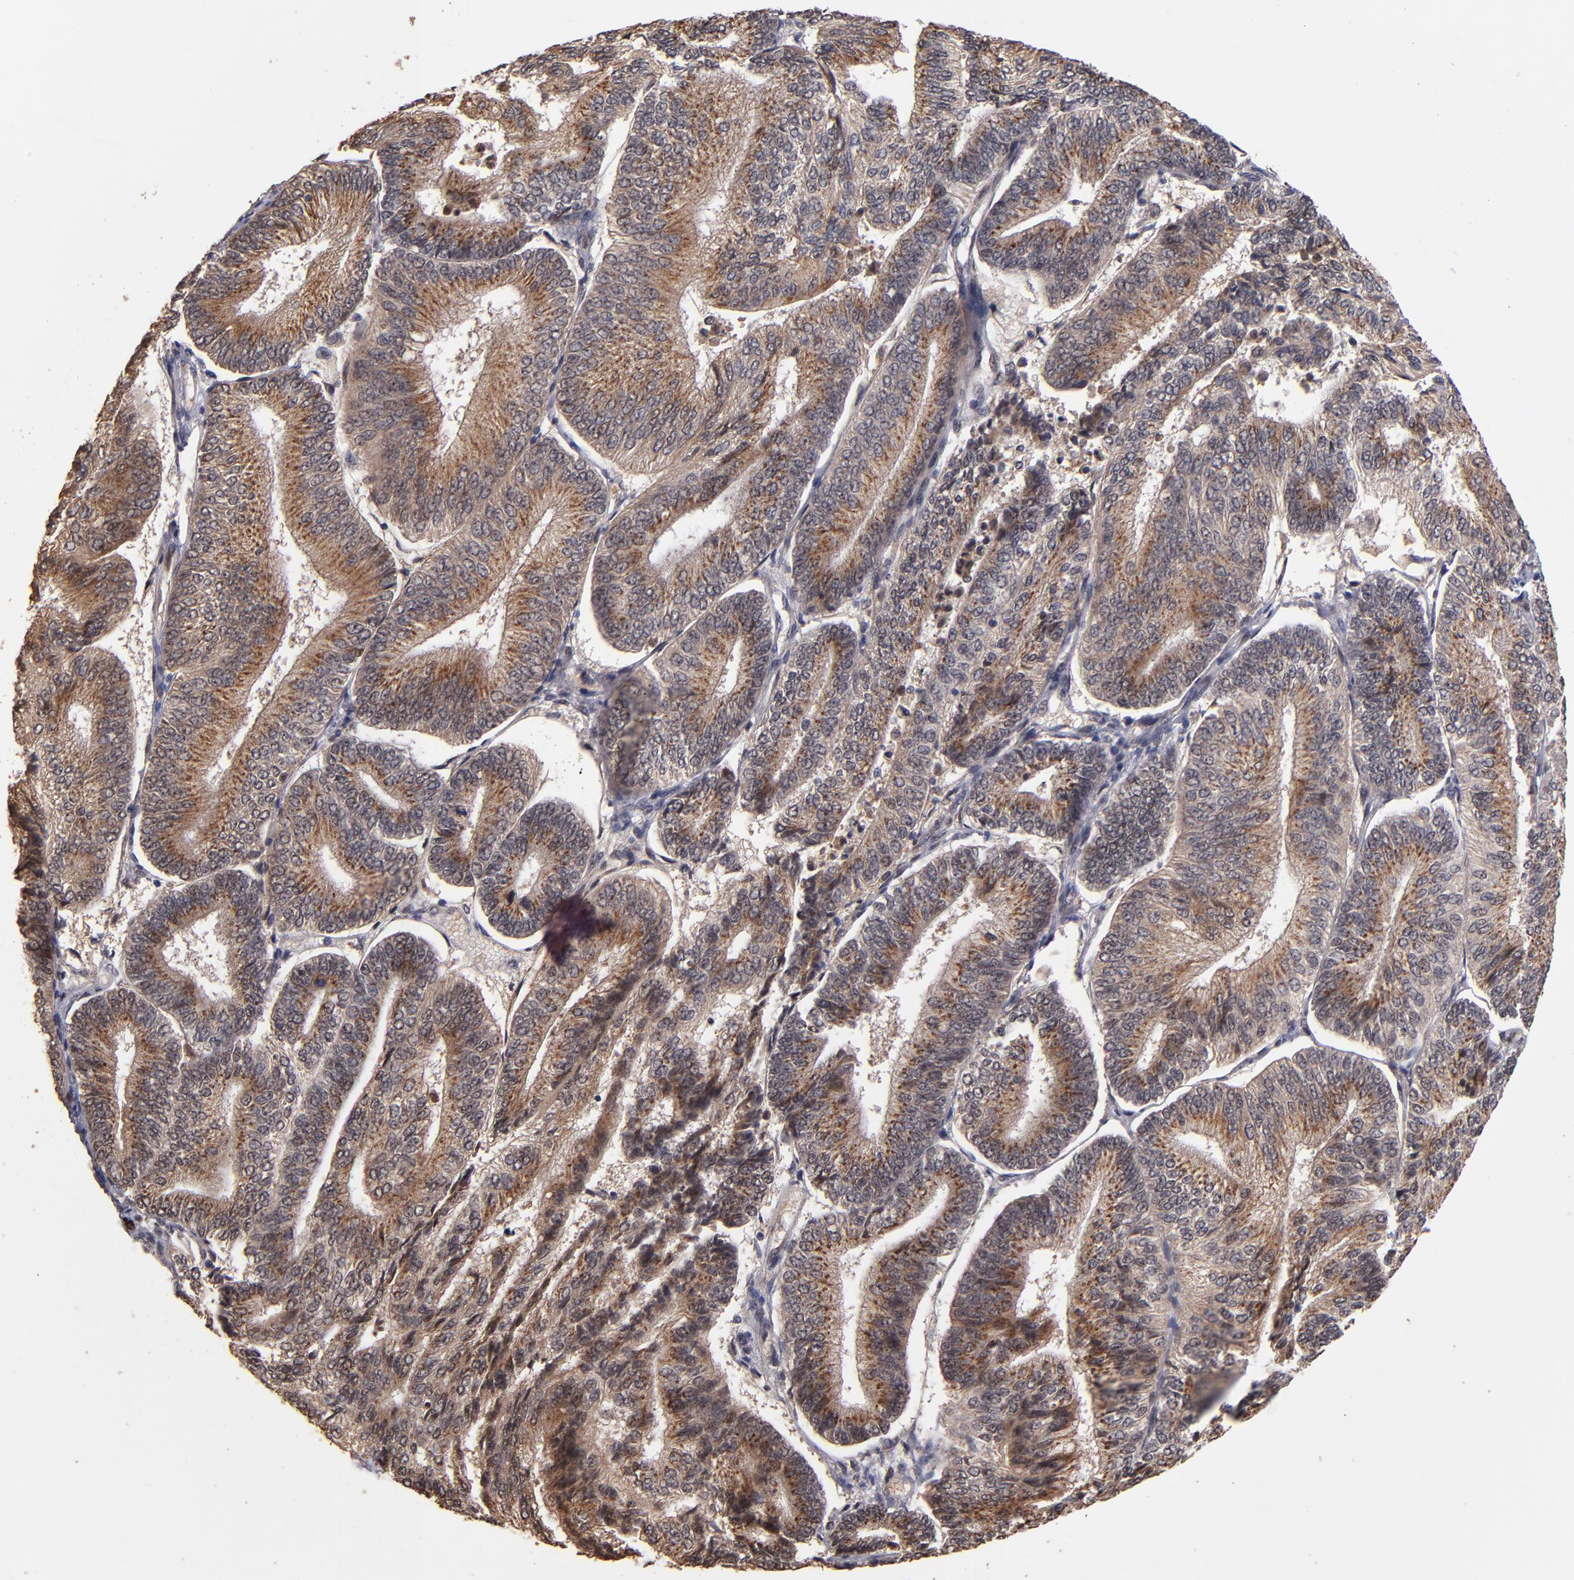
{"staining": {"intensity": "moderate", "quantity": ">75%", "location": "cytoplasmic/membranous"}, "tissue": "endometrial cancer", "cell_type": "Tumor cells", "image_type": "cancer", "snomed": [{"axis": "morphology", "description": "Adenocarcinoma, NOS"}, {"axis": "topography", "description": "Endometrium"}], "caption": "Protein expression analysis of human endometrial adenocarcinoma reveals moderate cytoplasmic/membranous positivity in about >75% of tumor cells. Immunohistochemistry stains the protein in brown and the nuclei are stained blue.", "gene": "EAPP", "patient": {"sex": "female", "age": 55}}